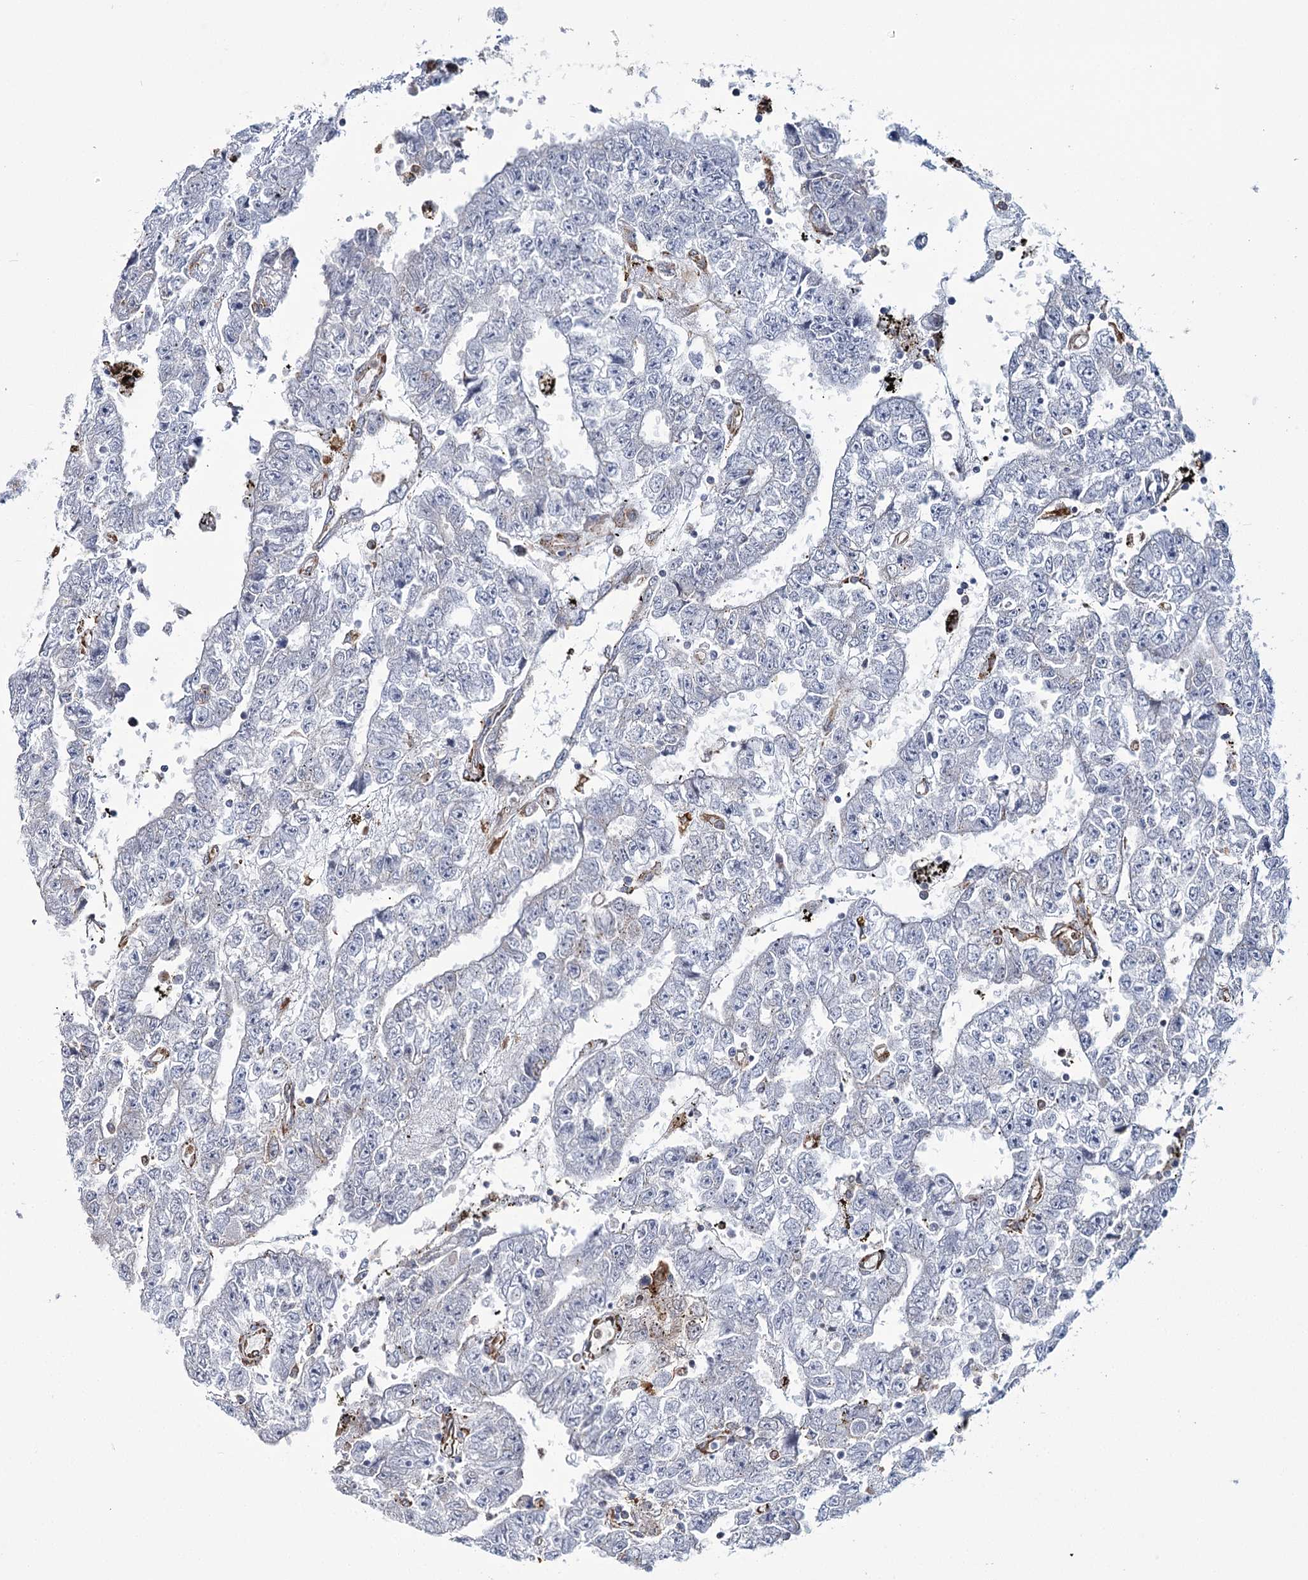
{"staining": {"intensity": "negative", "quantity": "none", "location": "none"}, "tissue": "testis cancer", "cell_type": "Tumor cells", "image_type": "cancer", "snomed": [{"axis": "morphology", "description": "Carcinoma, Embryonal, NOS"}, {"axis": "topography", "description": "Testis"}], "caption": "There is no significant positivity in tumor cells of testis cancer.", "gene": "ZCCHC9", "patient": {"sex": "male", "age": 25}}